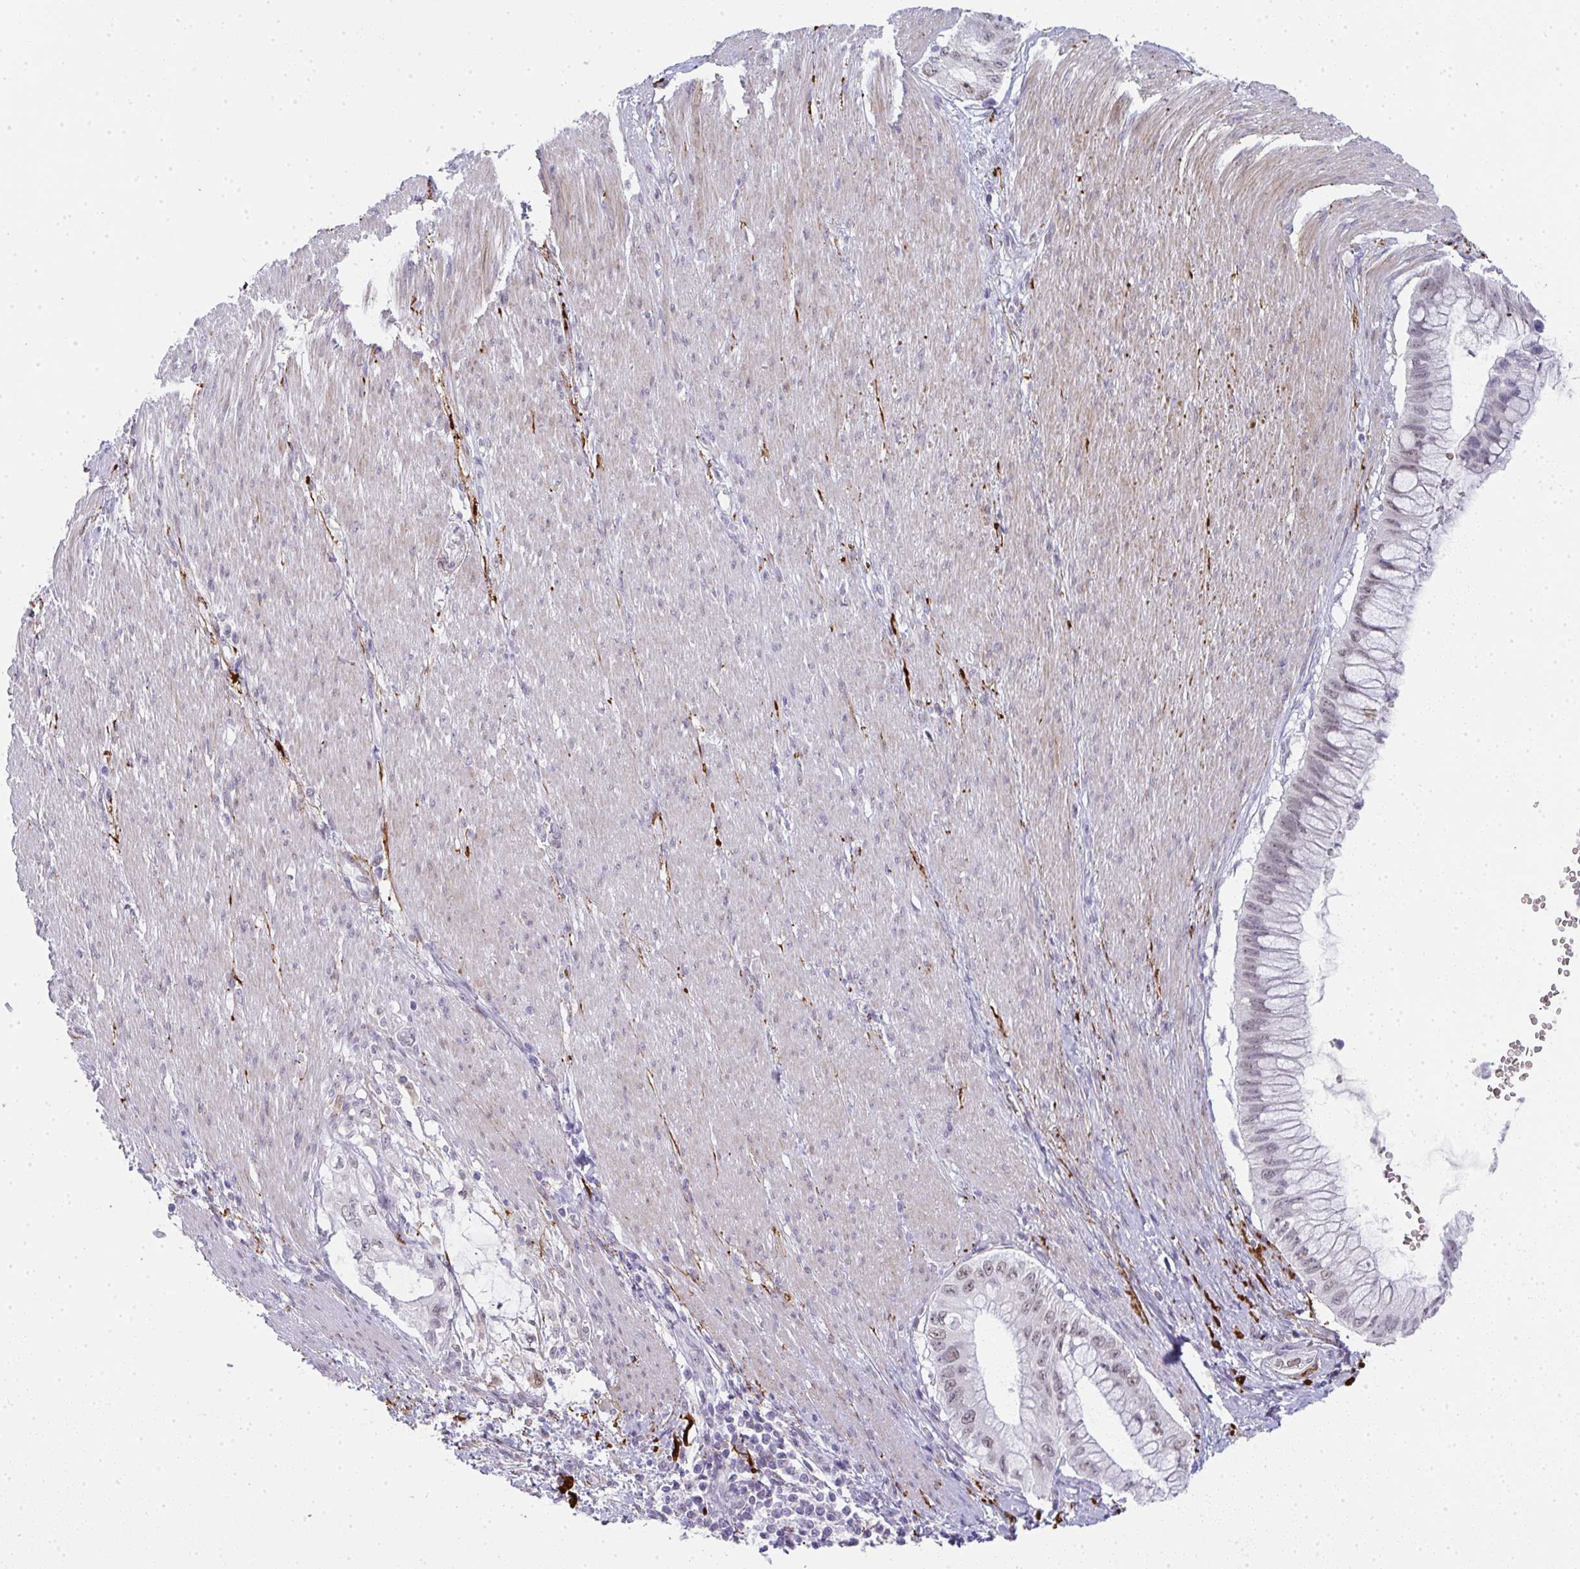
{"staining": {"intensity": "weak", "quantity": "<25%", "location": "nuclear"}, "tissue": "pancreatic cancer", "cell_type": "Tumor cells", "image_type": "cancer", "snomed": [{"axis": "morphology", "description": "Adenocarcinoma, NOS"}, {"axis": "topography", "description": "Pancreas"}], "caption": "Immunohistochemical staining of adenocarcinoma (pancreatic) exhibits no significant expression in tumor cells.", "gene": "TNMD", "patient": {"sex": "male", "age": 48}}